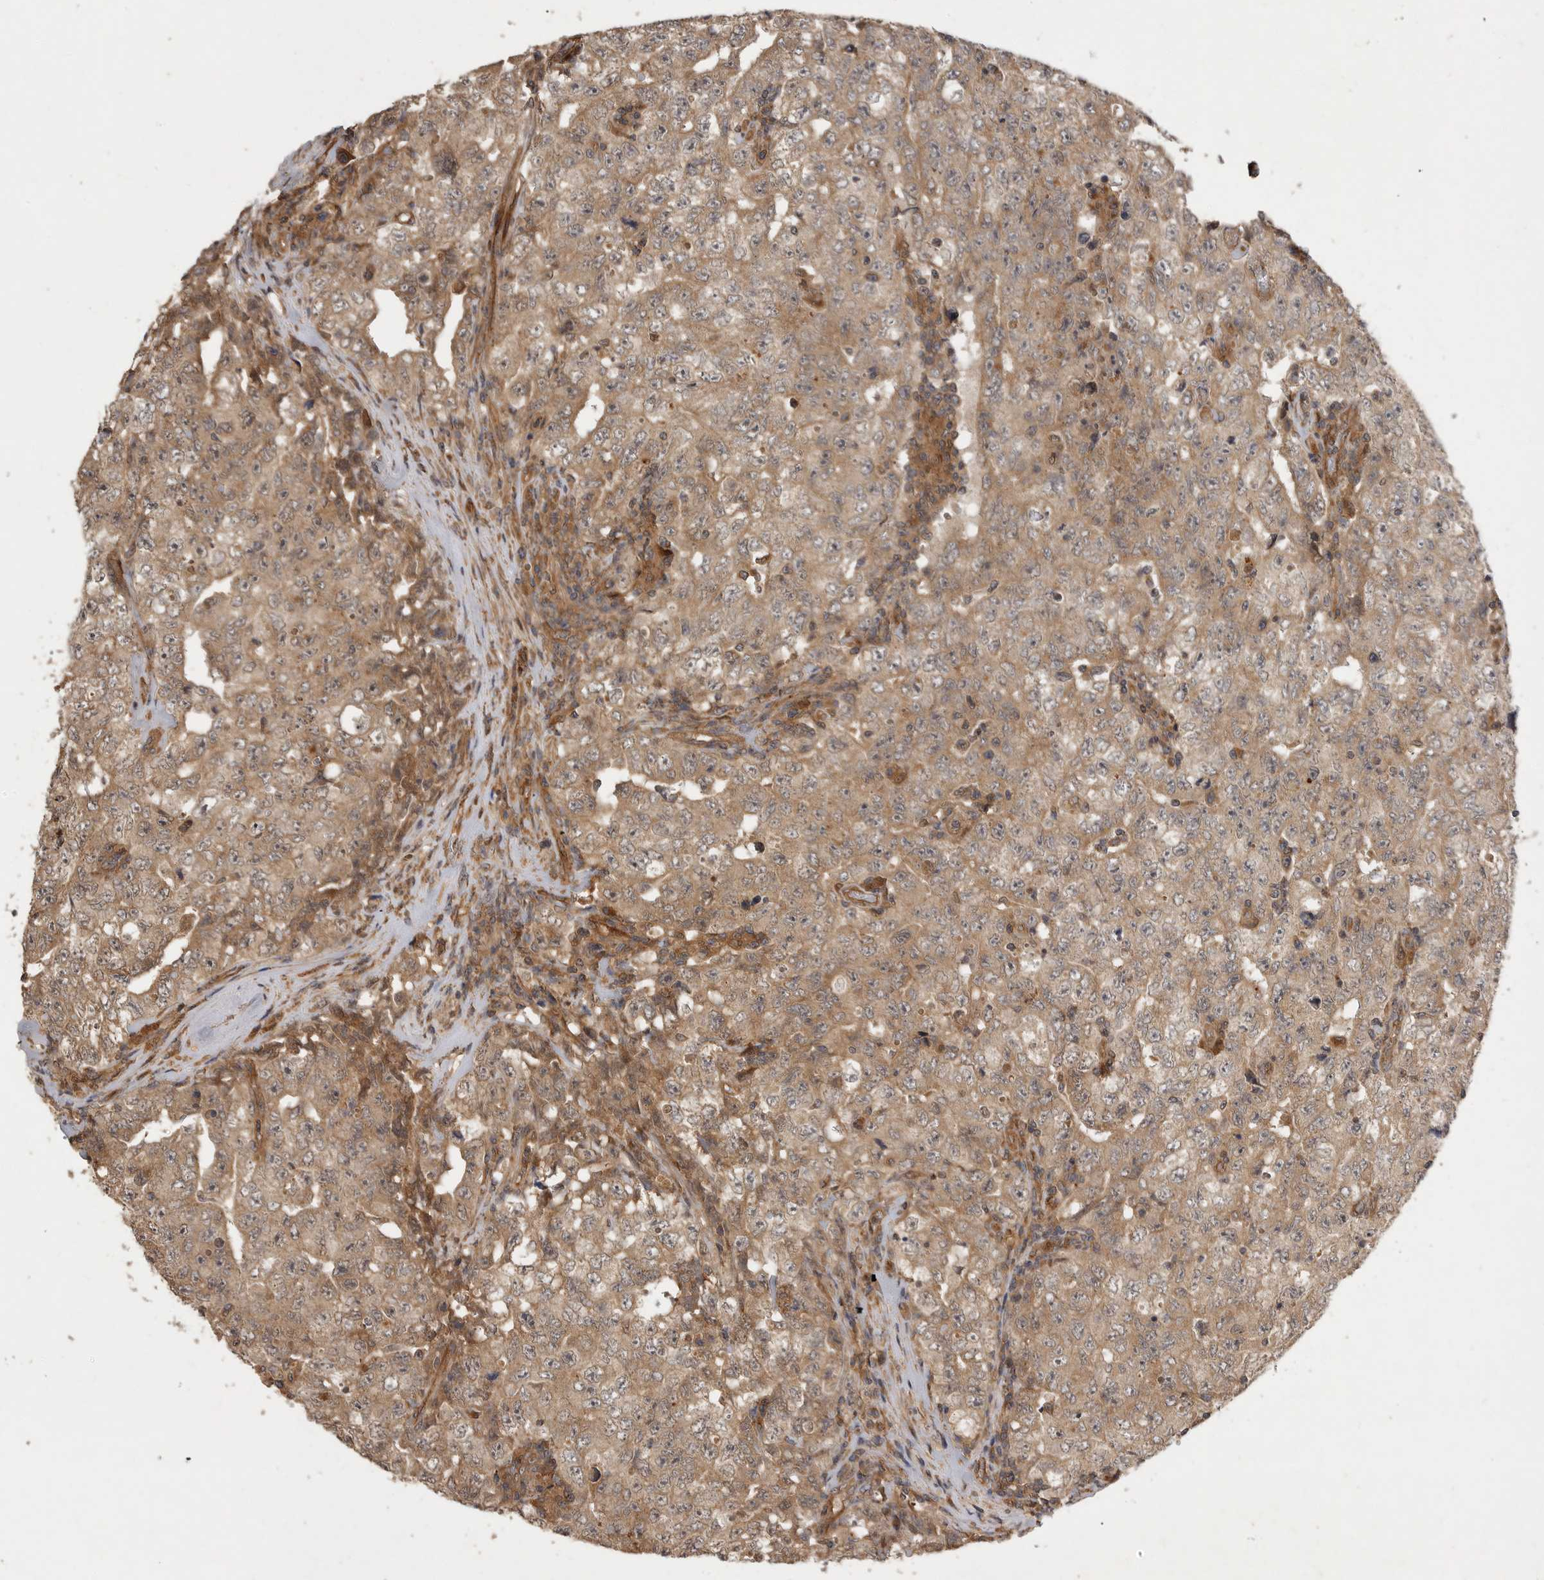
{"staining": {"intensity": "moderate", "quantity": ">75%", "location": "cytoplasmic/membranous"}, "tissue": "testis cancer", "cell_type": "Tumor cells", "image_type": "cancer", "snomed": [{"axis": "morphology", "description": "Carcinoma, Embryonal, NOS"}, {"axis": "topography", "description": "Testis"}], "caption": "Immunohistochemical staining of testis cancer exhibits medium levels of moderate cytoplasmic/membranous protein staining in approximately >75% of tumor cells. The protein is shown in brown color, while the nuclei are stained blue.", "gene": "ZNF232", "patient": {"sex": "male", "age": 26}}